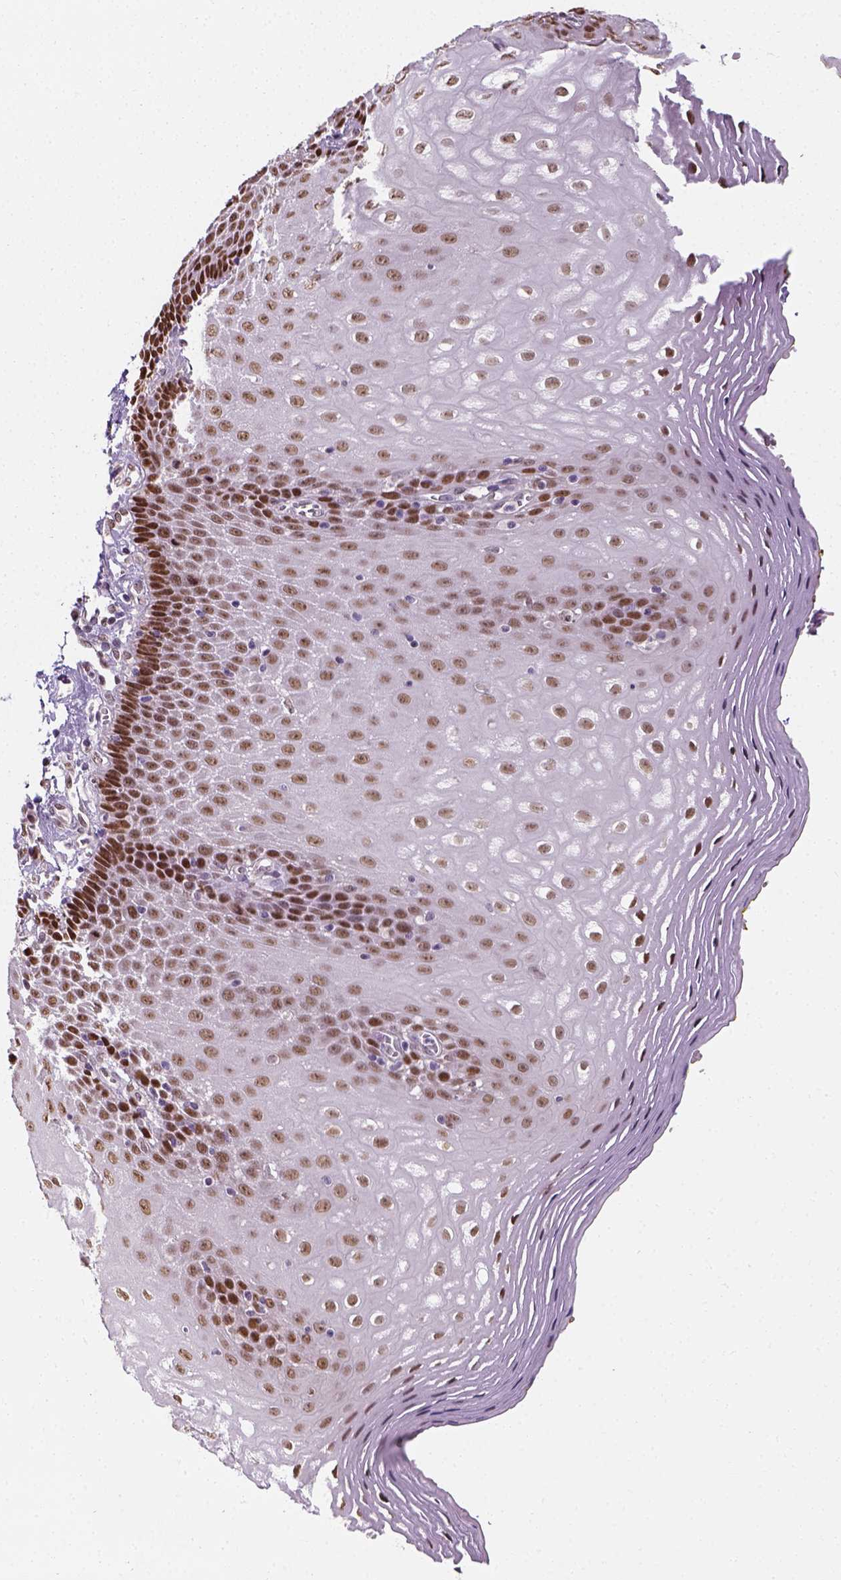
{"staining": {"intensity": "moderate", "quantity": ">75%", "location": "nuclear"}, "tissue": "esophagus", "cell_type": "Squamous epithelial cells", "image_type": "normal", "snomed": [{"axis": "morphology", "description": "Normal tissue, NOS"}, {"axis": "topography", "description": "Esophagus"}], "caption": "Immunohistochemical staining of normal esophagus demonstrates >75% levels of moderate nuclear protein staining in about >75% of squamous epithelial cells. Using DAB (3,3'-diaminobenzidine) (brown) and hematoxylin (blue) stains, captured at high magnification using brightfield microscopy.", "gene": "C1orf112", "patient": {"sex": "female", "age": 68}}